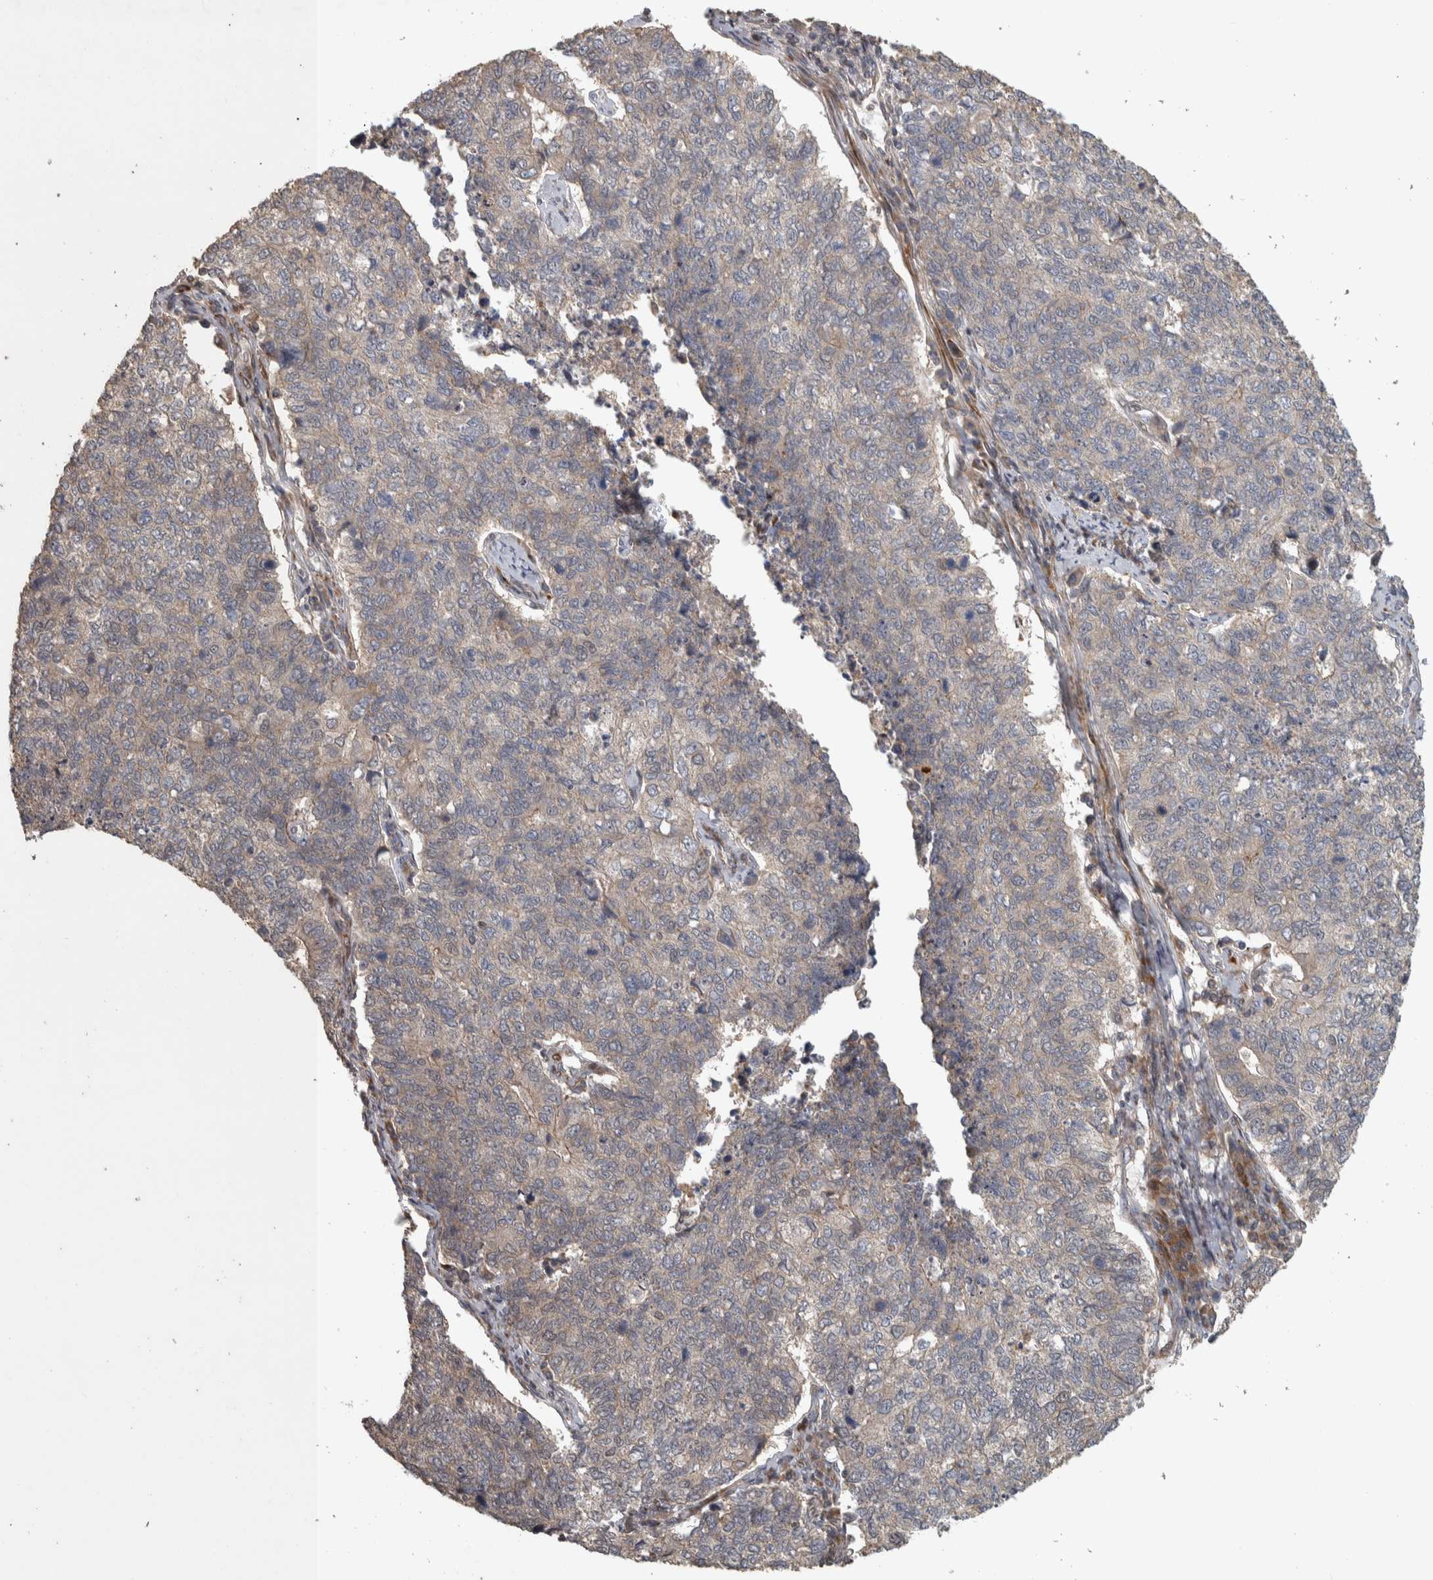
{"staining": {"intensity": "weak", "quantity": "<25%", "location": "cytoplasmic/membranous"}, "tissue": "cervical cancer", "cell_type": "Tumor cells", "image_type": "cancer", "snomed": [{"axis": "morphology", "description": "Squamous cell carcinoma, NOS"}, {"axis": "topography", "description": "Cervix"}], "caption": "Immunohistochemical staining of human cervical cancer (squamous cell carcinoma) displays no significant staining in tumor cells.", "gene": "ERAL1", "patient": {"sex": "female", "age": 63}}